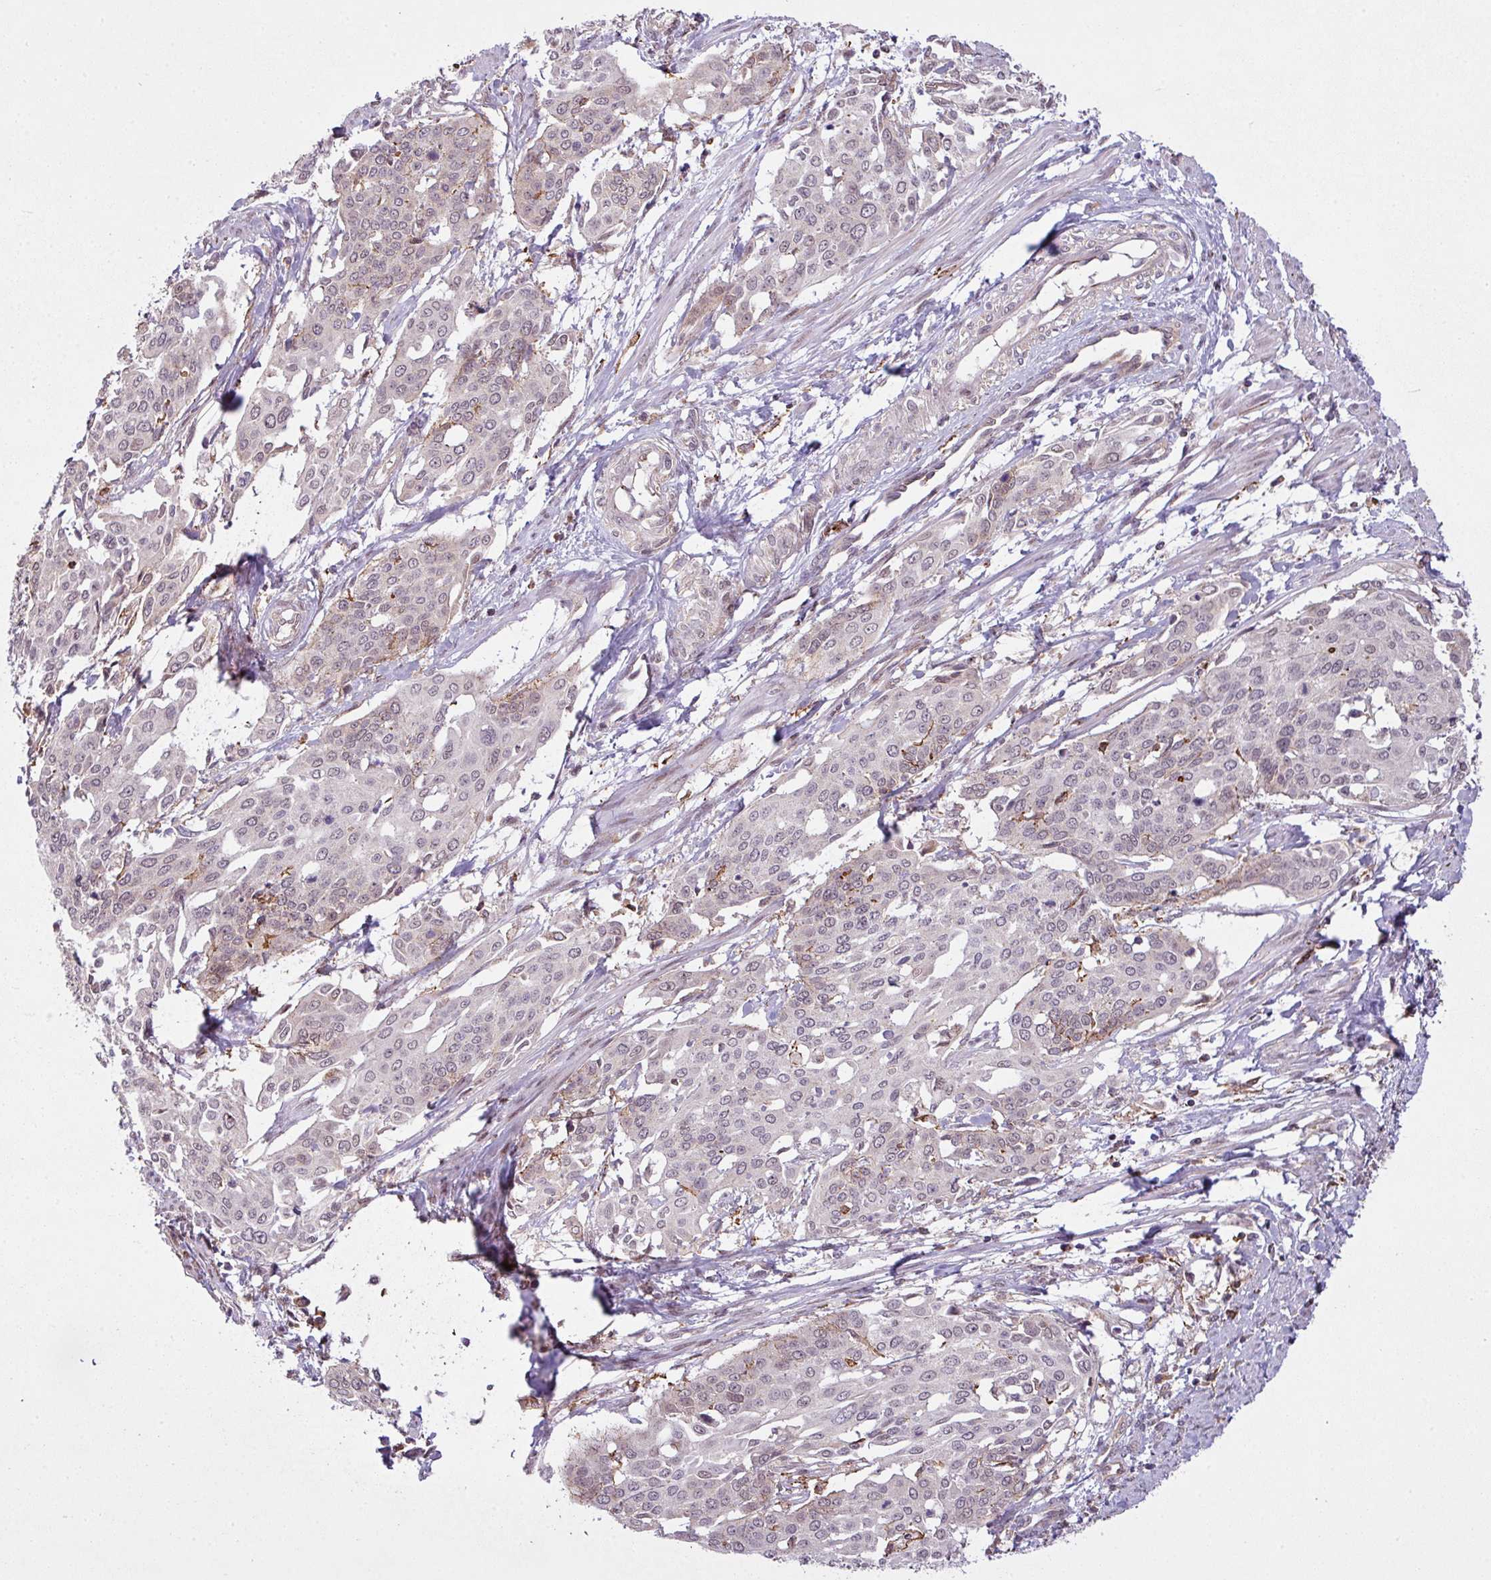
{"staining": {"intensity": "weak", "quantity": "<25%", "location": "cytoplasmic/membranous"}, "tissue": "cervical cancer", "cell_type": "Tumor cells", "image_type": "cancer", "snomed": [{"axis": "morphology", "description": "Squamous cell carcinoma, NOS"}, {"axis": "topography", "description": "Cervix"}], "caption": "Immunohistochemistry (IHC) image of human squamous cell carcinoma (cervical) stained for a protein (brown), which shows no staining in tumor cells.", "gene": "ZC2HC1C", "patient": {"sex": "female", "age": 44}}